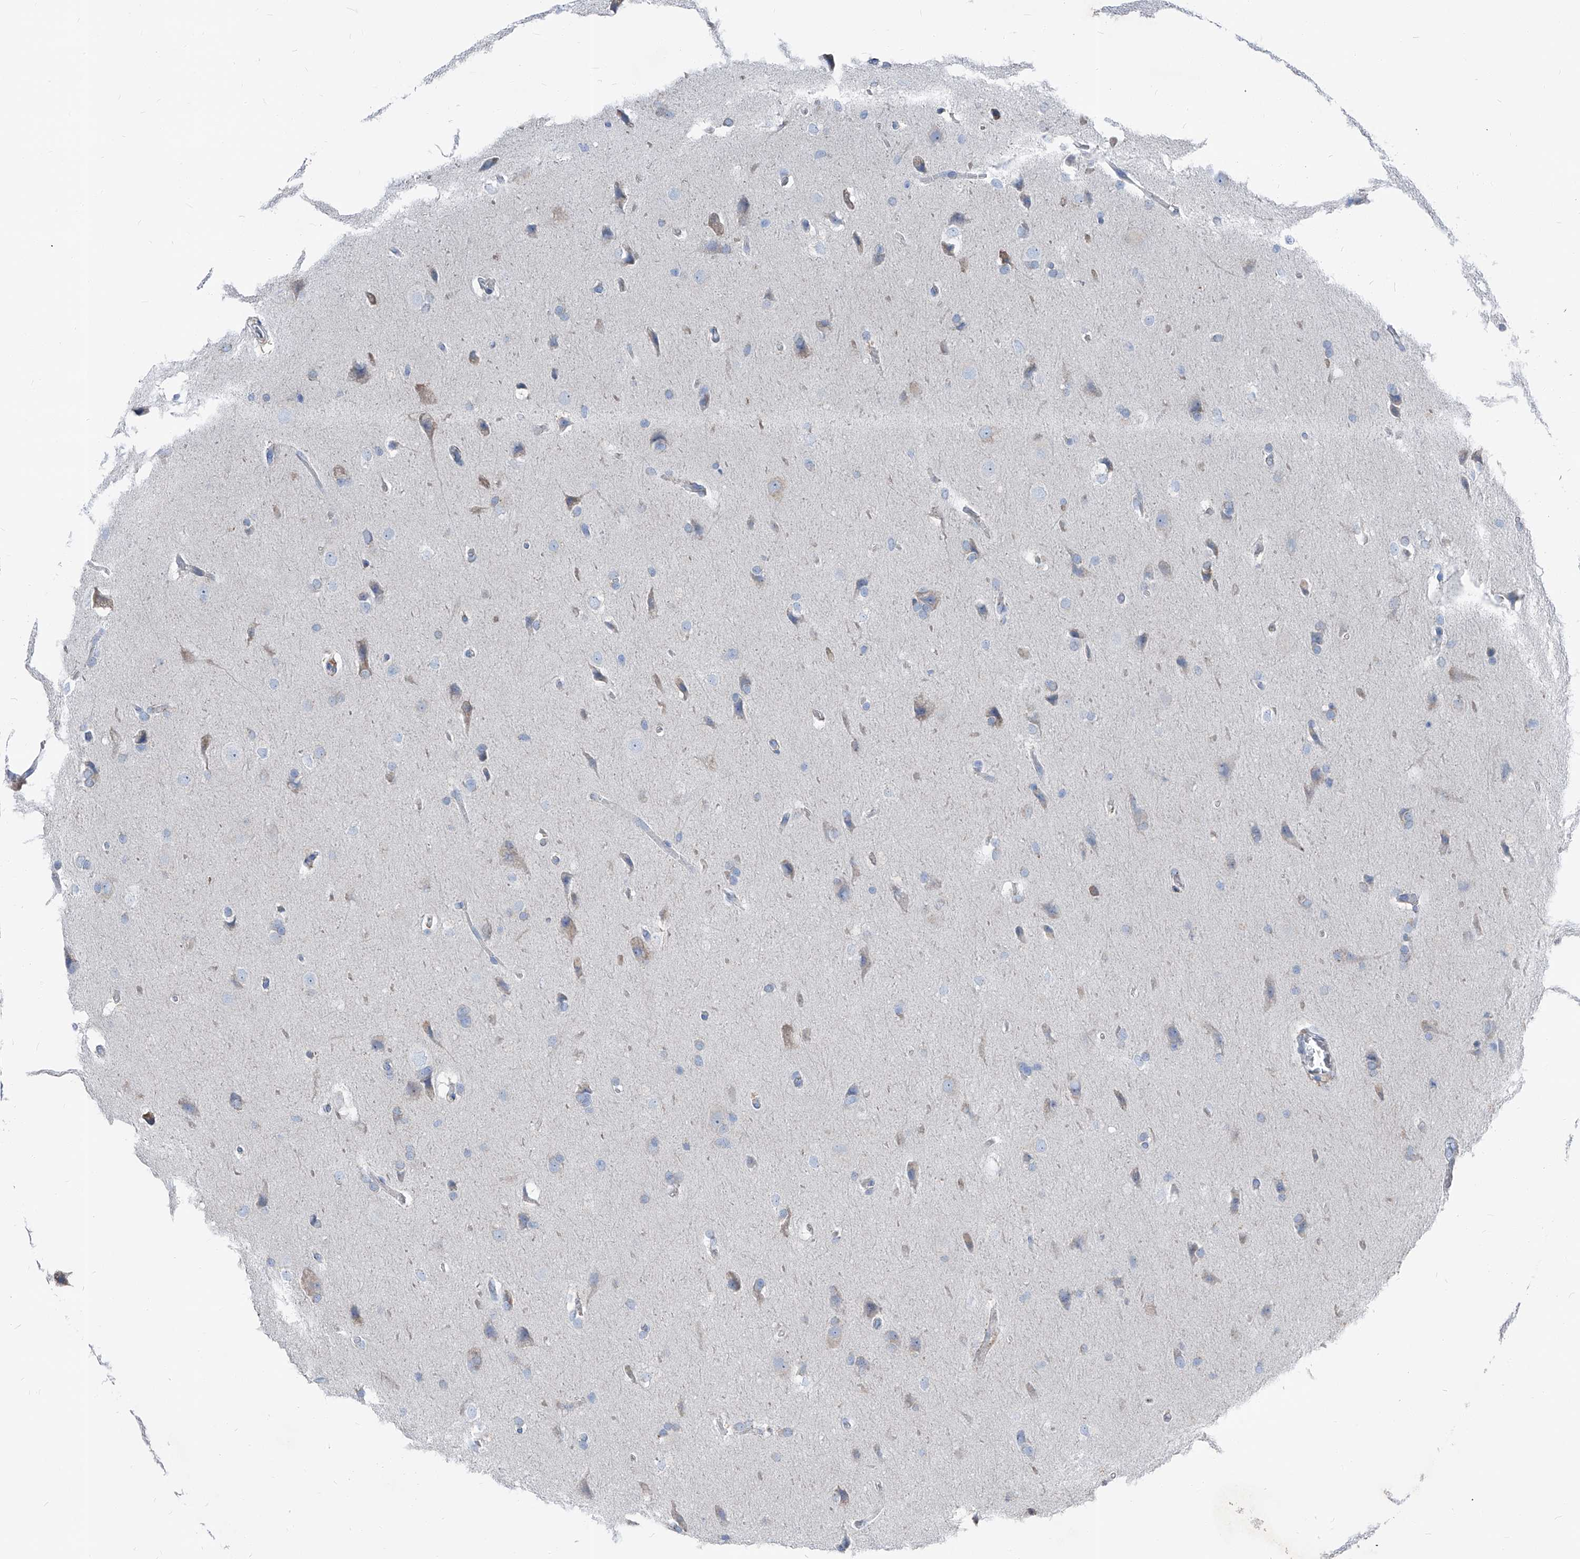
{"staining": {"intensity": "negative", "quantity": "none", "location": "none"}, "tissue": "glioma", "cell_type": "Tumor cells", "image_type": "cancer", "snomed": [{"axis": "morphology", "description": "Glioma, malignant, Low grade"}, {"axis": "topography", "description": "Brain"}], "caption": "Protein analysis of malignant low-grade glioma shows no significant expression in tumor cells. (IHC, brightfield microscopy, high magnification).", "gene": "AGPS", "patient": {"sex": "female", "age": 37}}